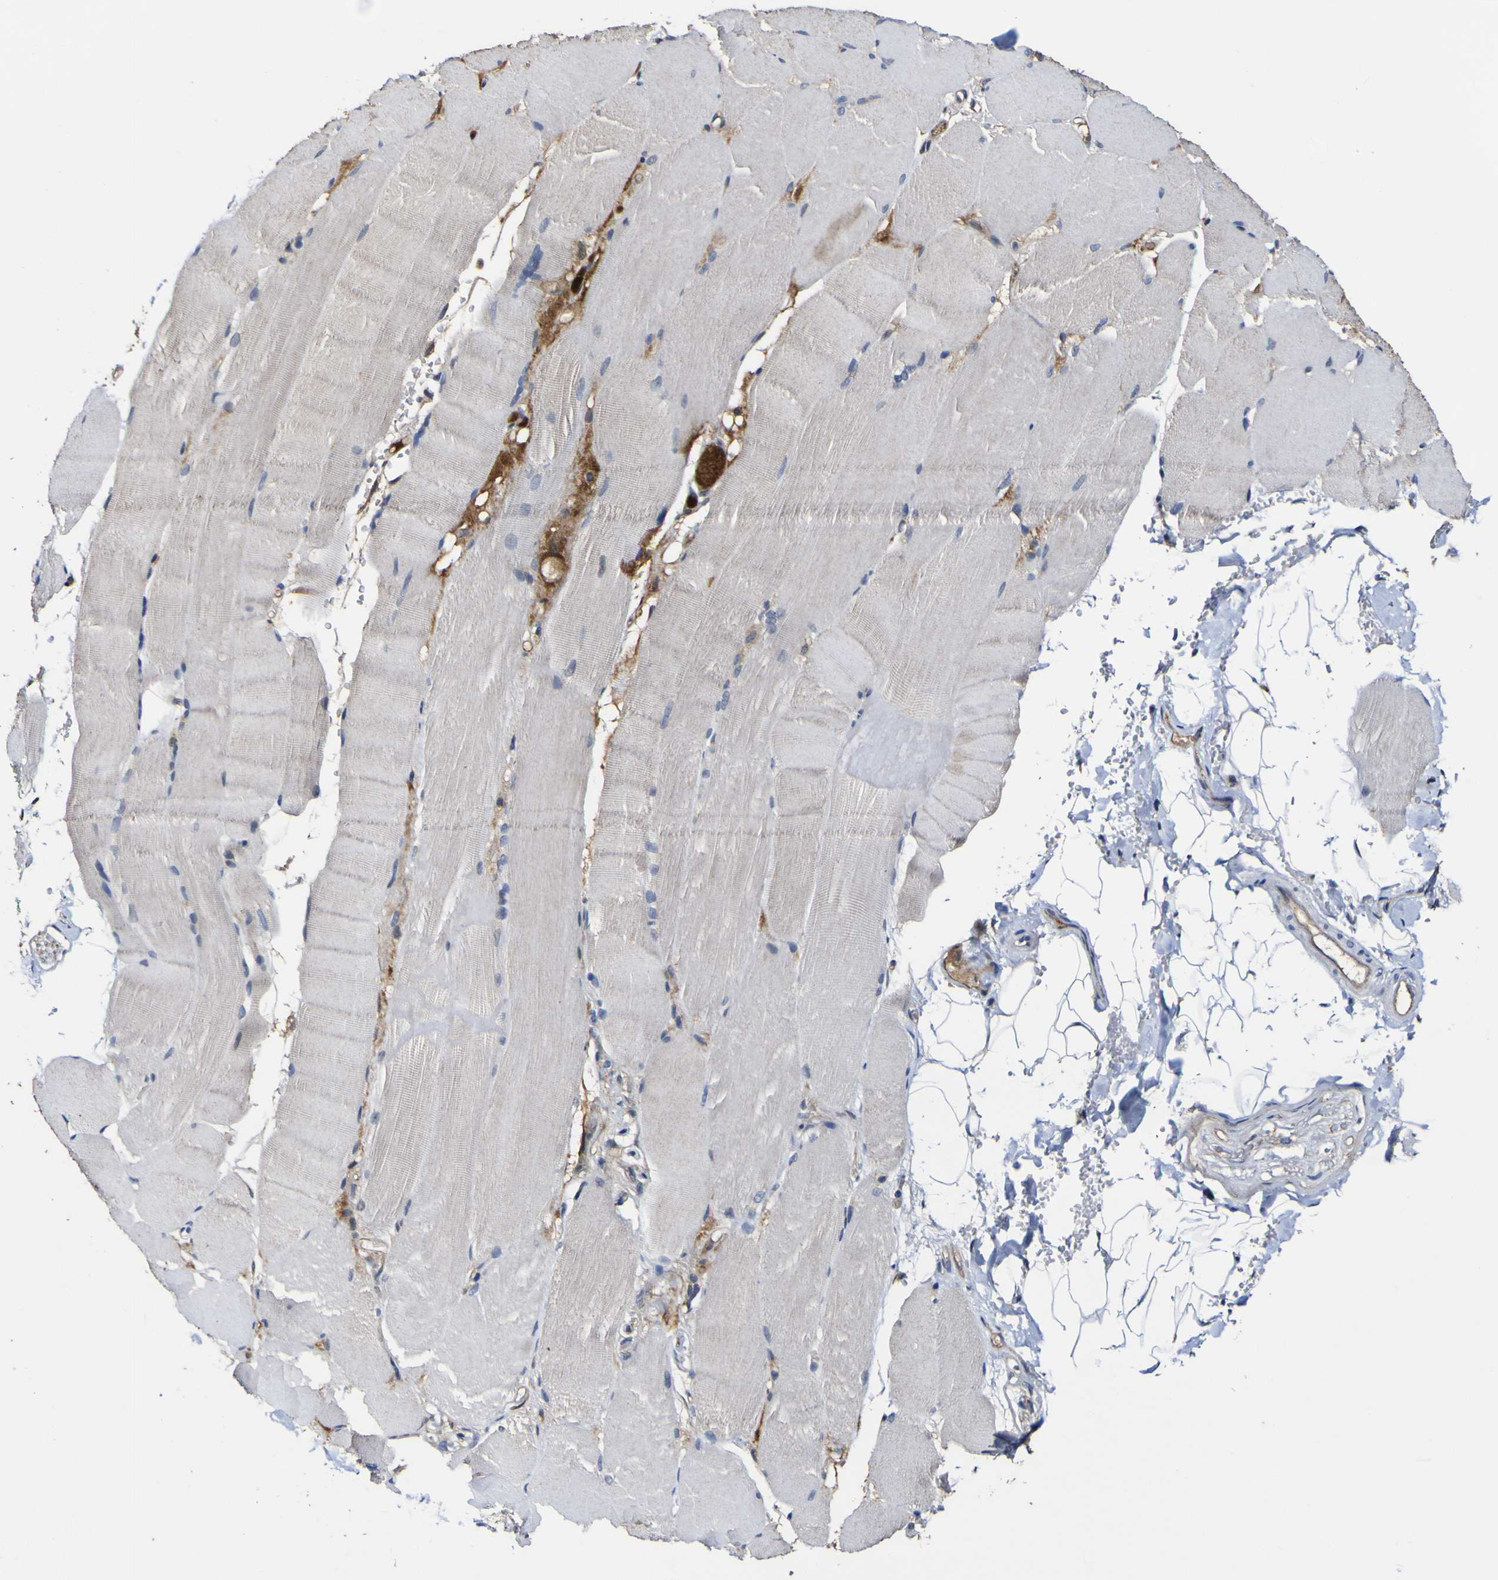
{"staining": {"intensity": "negative", "quantity": "none", "location": "none"}, "tissue": "skeletal muscle", "cell_type": "Myocytes", "image_type": "normal", "snomed": [{"axis": "morphology", "description": "Normal tissue, NOS"}, {"axis": "topography", "description": "Skin"}, {"axis": "topography", "description": "Skeletal muscle"}], "caption": "DAB immunohistochemical staining of unremarkable skeletal muscle shows no significant expression in myocytes. (Brightfield microscopy of DAB IHC at high magnification).", "gene": "CCL2", "patient": {"sex": "male", "age": 83}}